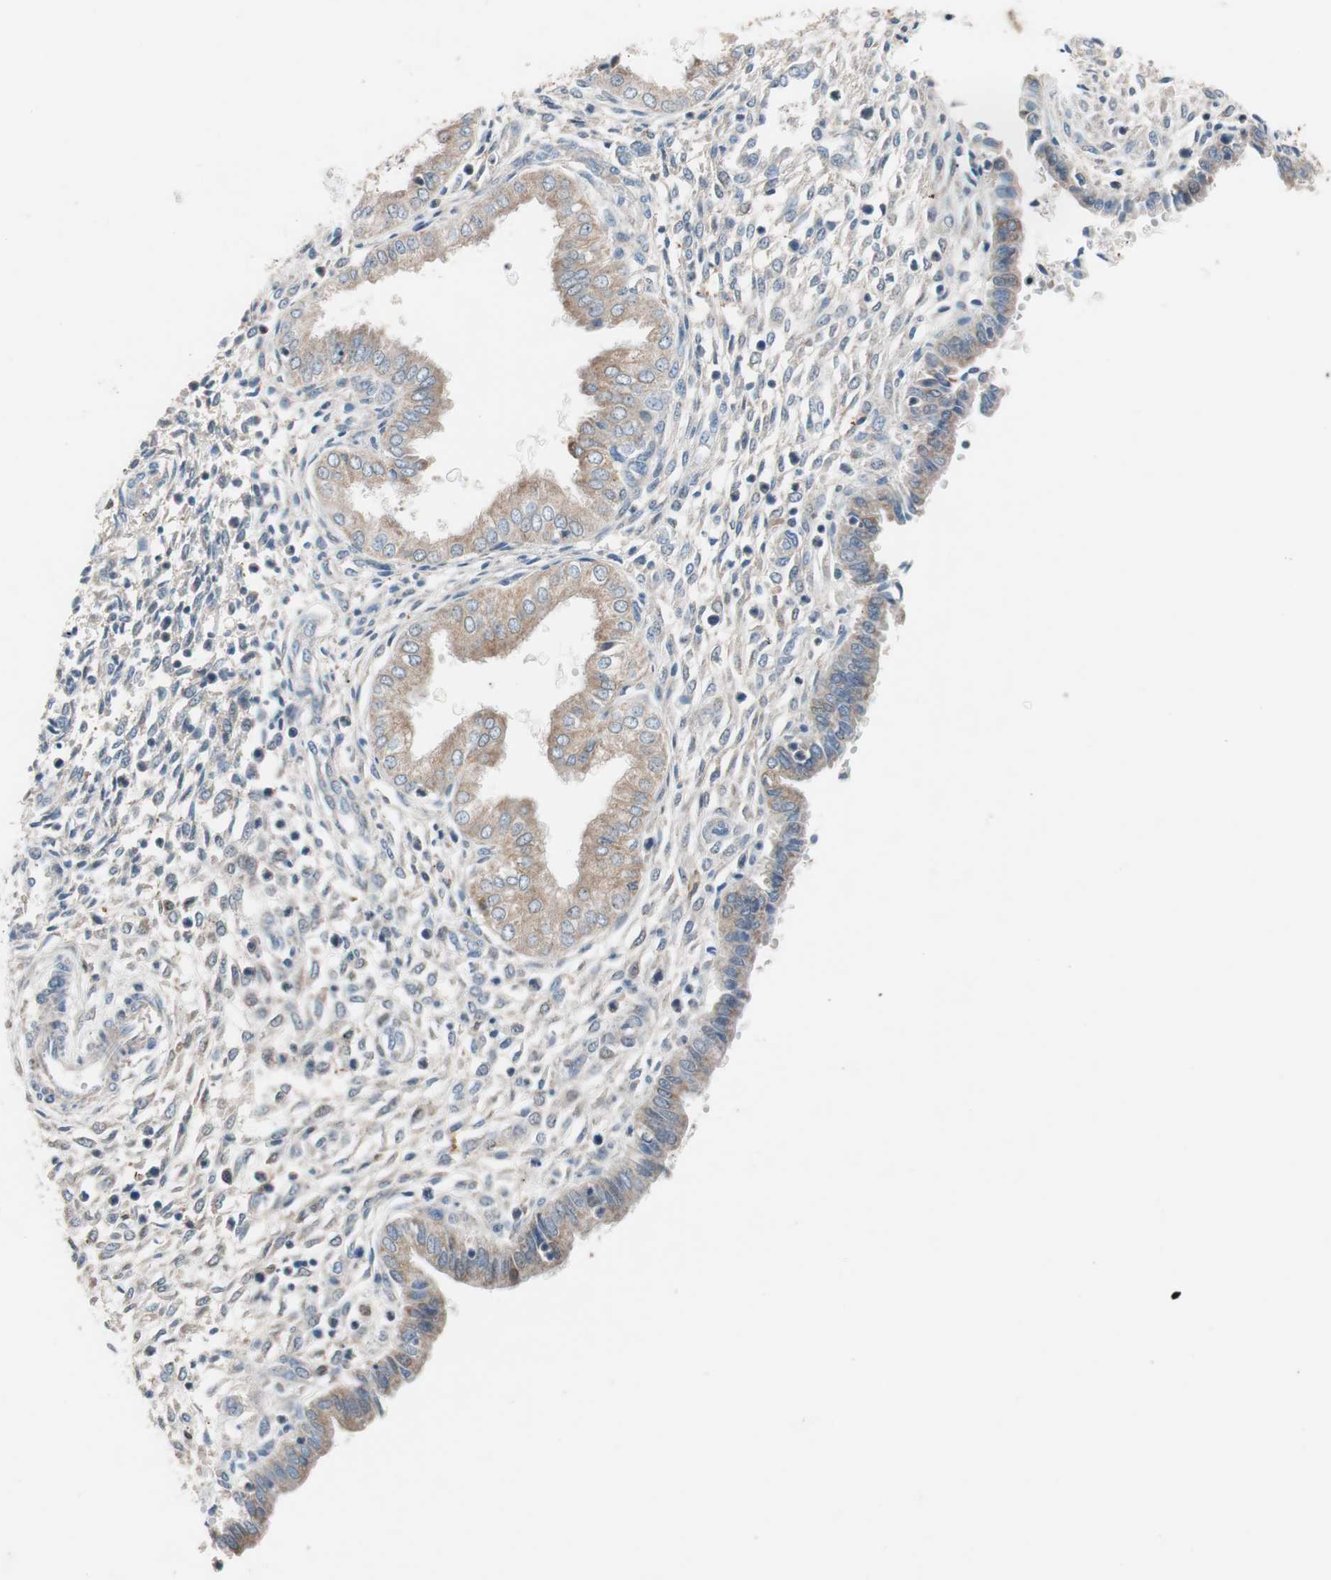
{"staining": {"intensity": "weak", "quantity": "25%-75%", "location": "cytoplasmic/membranous"}, "tissue": "endometrium", "cell_type": "Cells in endometrial stroma", "image_type": "normal", "snomed": [{"axis": "morphology", "description": "Normal tissue, NOS"}, {"axis": "topography", "description": "Endometrium"}], "caption": "Immunohistochemical staining of unremarkable endometrium exhibits weak cytoplasmic/membranous protein staining in approximately 25%-75% of cells in endometrial stroma.", "gene": "FAAH", "patient": {"sex": "female", "age": 33}}